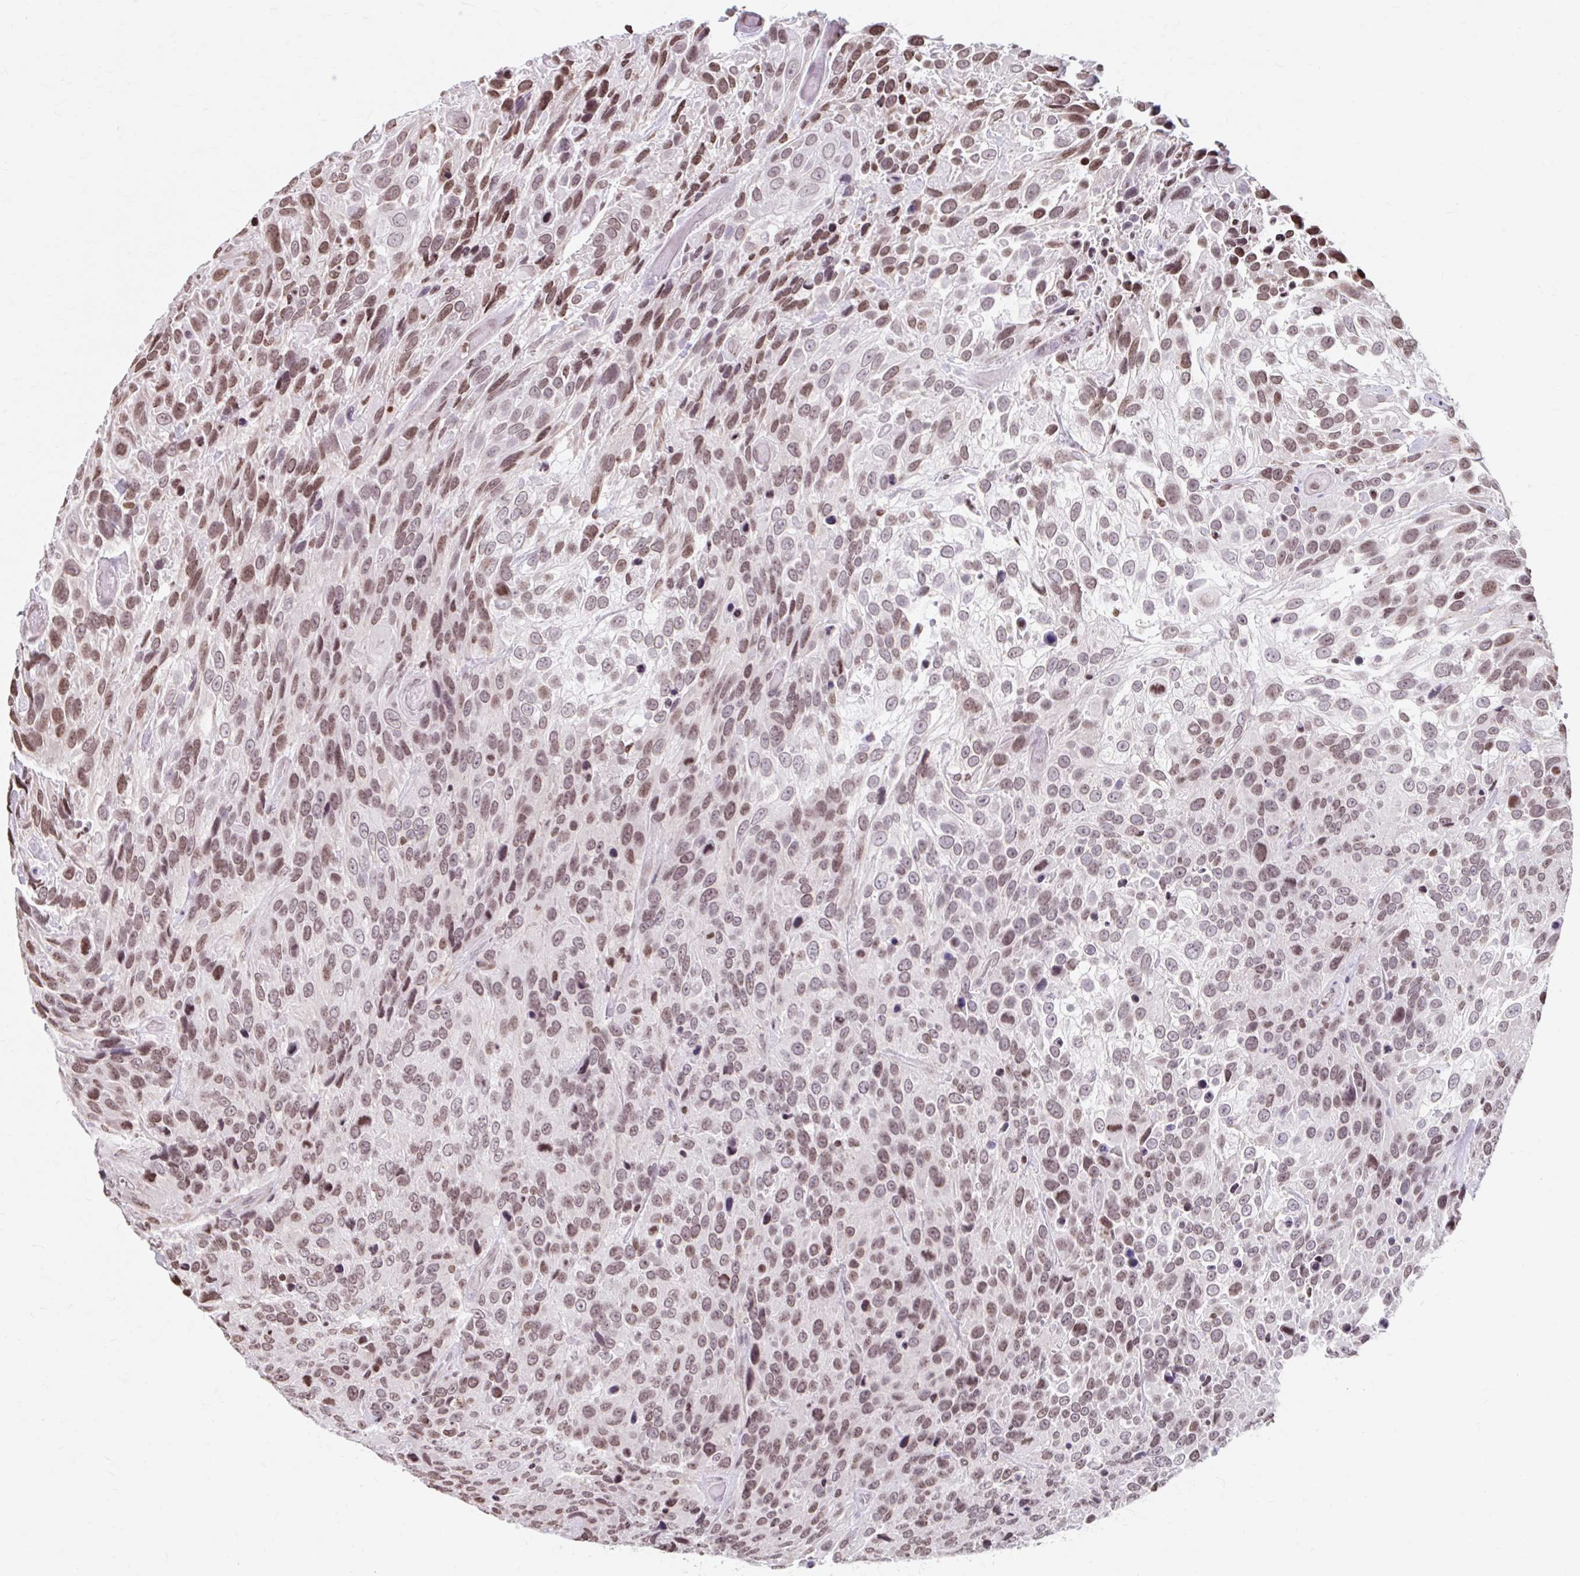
{"staining": {"intensity": "moderate", "quantity": "25%-75%", "location": "nuclear"}, "tissue": "urothelial cancer", "cell_type": "Tumor cells", "image_type": "cancer", "snomed": [{"axis": "morphology", "description": "Urothelial carcinoma, High grade"}, {"axis": "topography", "description": "Urinary bladder"}], "caption": "IHC (DAB (3,3'-diaminobenzidine)) staining of human urothelial carcinoma (high-grade) reveals moderate nuclear protein staining in about 25%-75% of tumor cells.", "gene": "ORC3", "patient": {"sex": "female", "age": 70}}